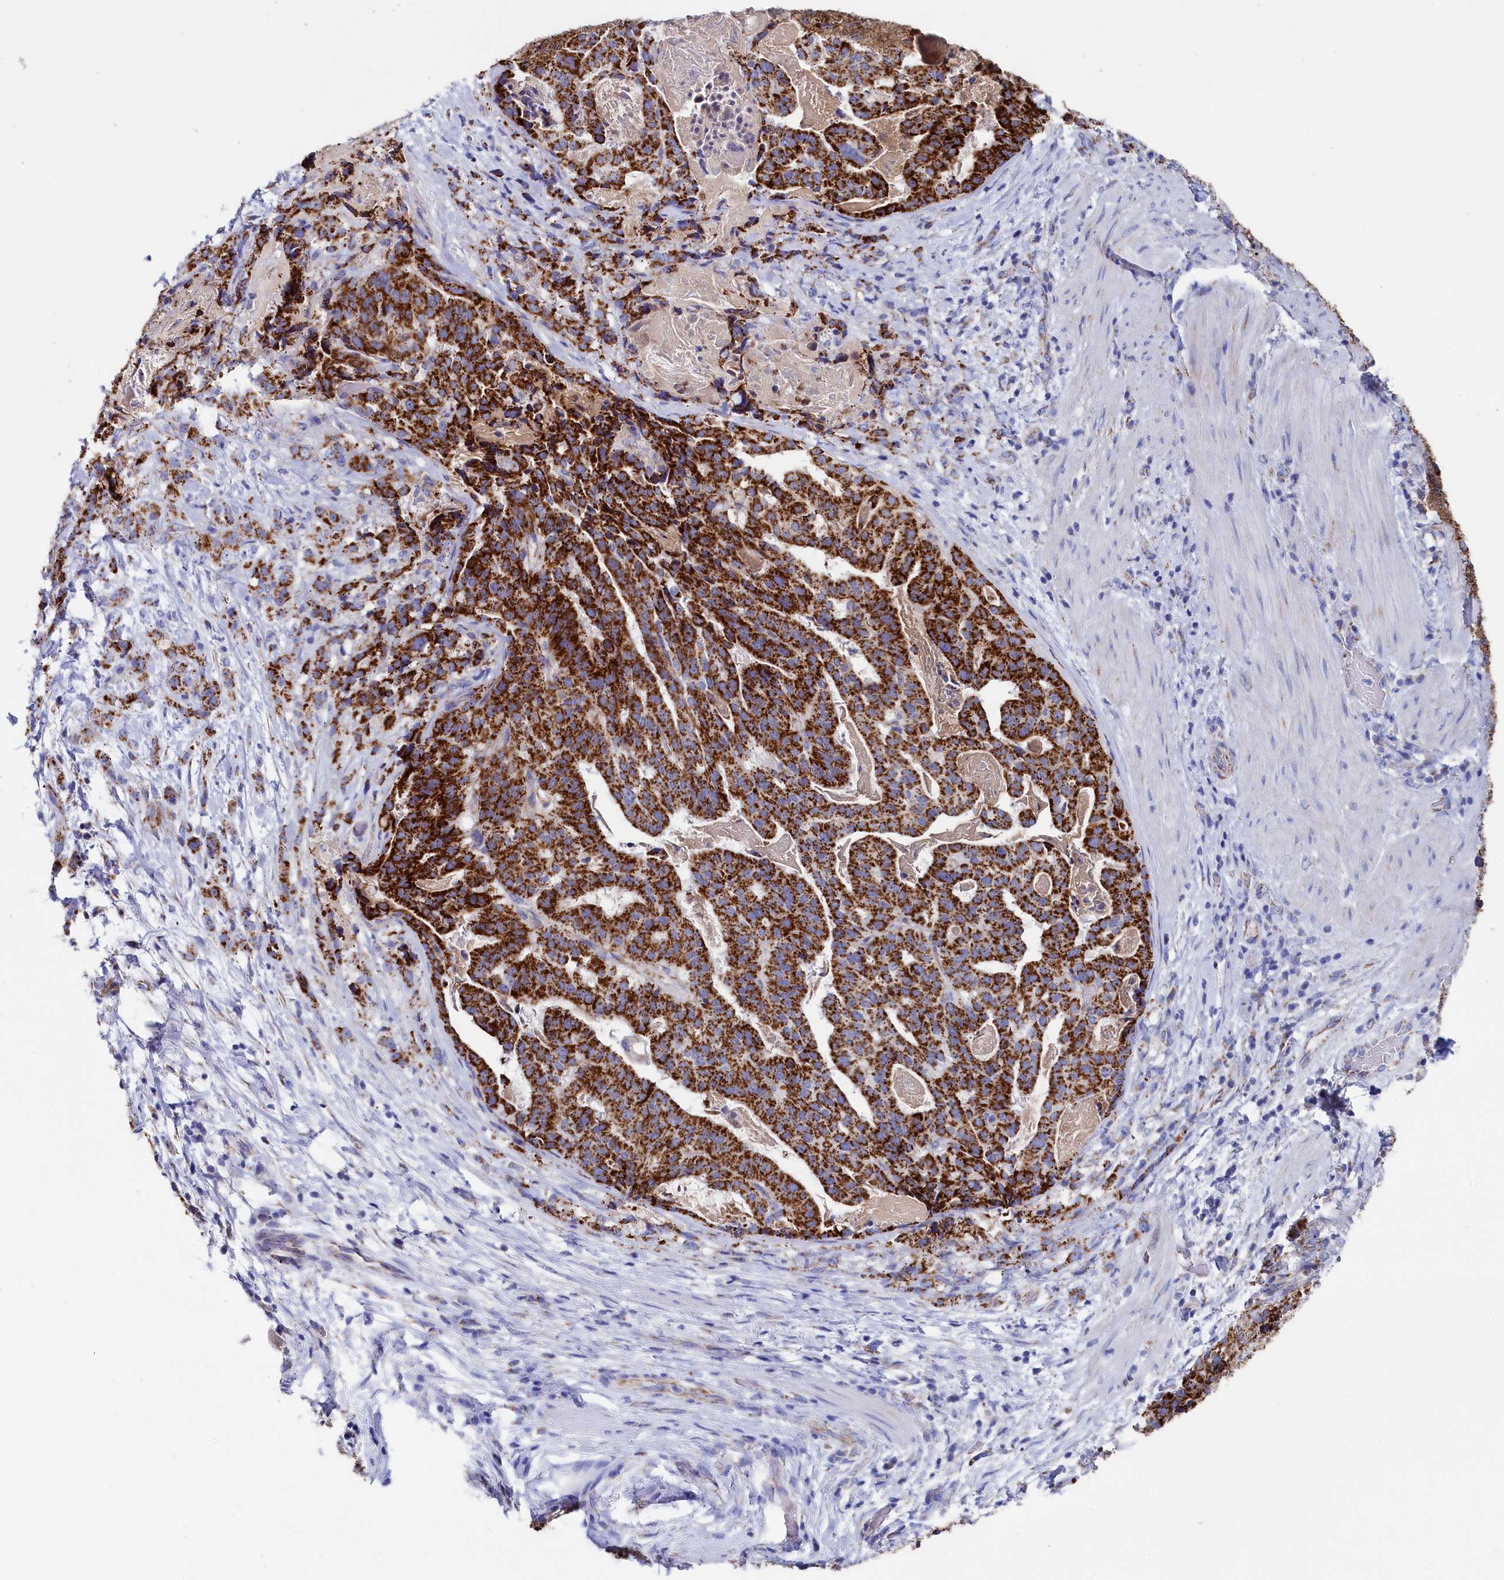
{"staining": {"intensity": "strong", "quantity": ">75%", "location": "cytoplasmic/membranous"}, "tissue": "stomach cancer", "cell_type": "Tumor cells", "image_type": "cancer", "snomed": [{"axis": "morphology", "description": "Adenocarcinoma, NOS"}, {"axis": "topography", "description": "Stomach"}], "caption": "Stomach adenocarcinoma stained for a protein (brown) reveals strong cytoplasmic/membranous positive expression in approximately >75% of tumor cells.", "gene": "MMAB", "patient": {"sex": "male", "age": 48}}